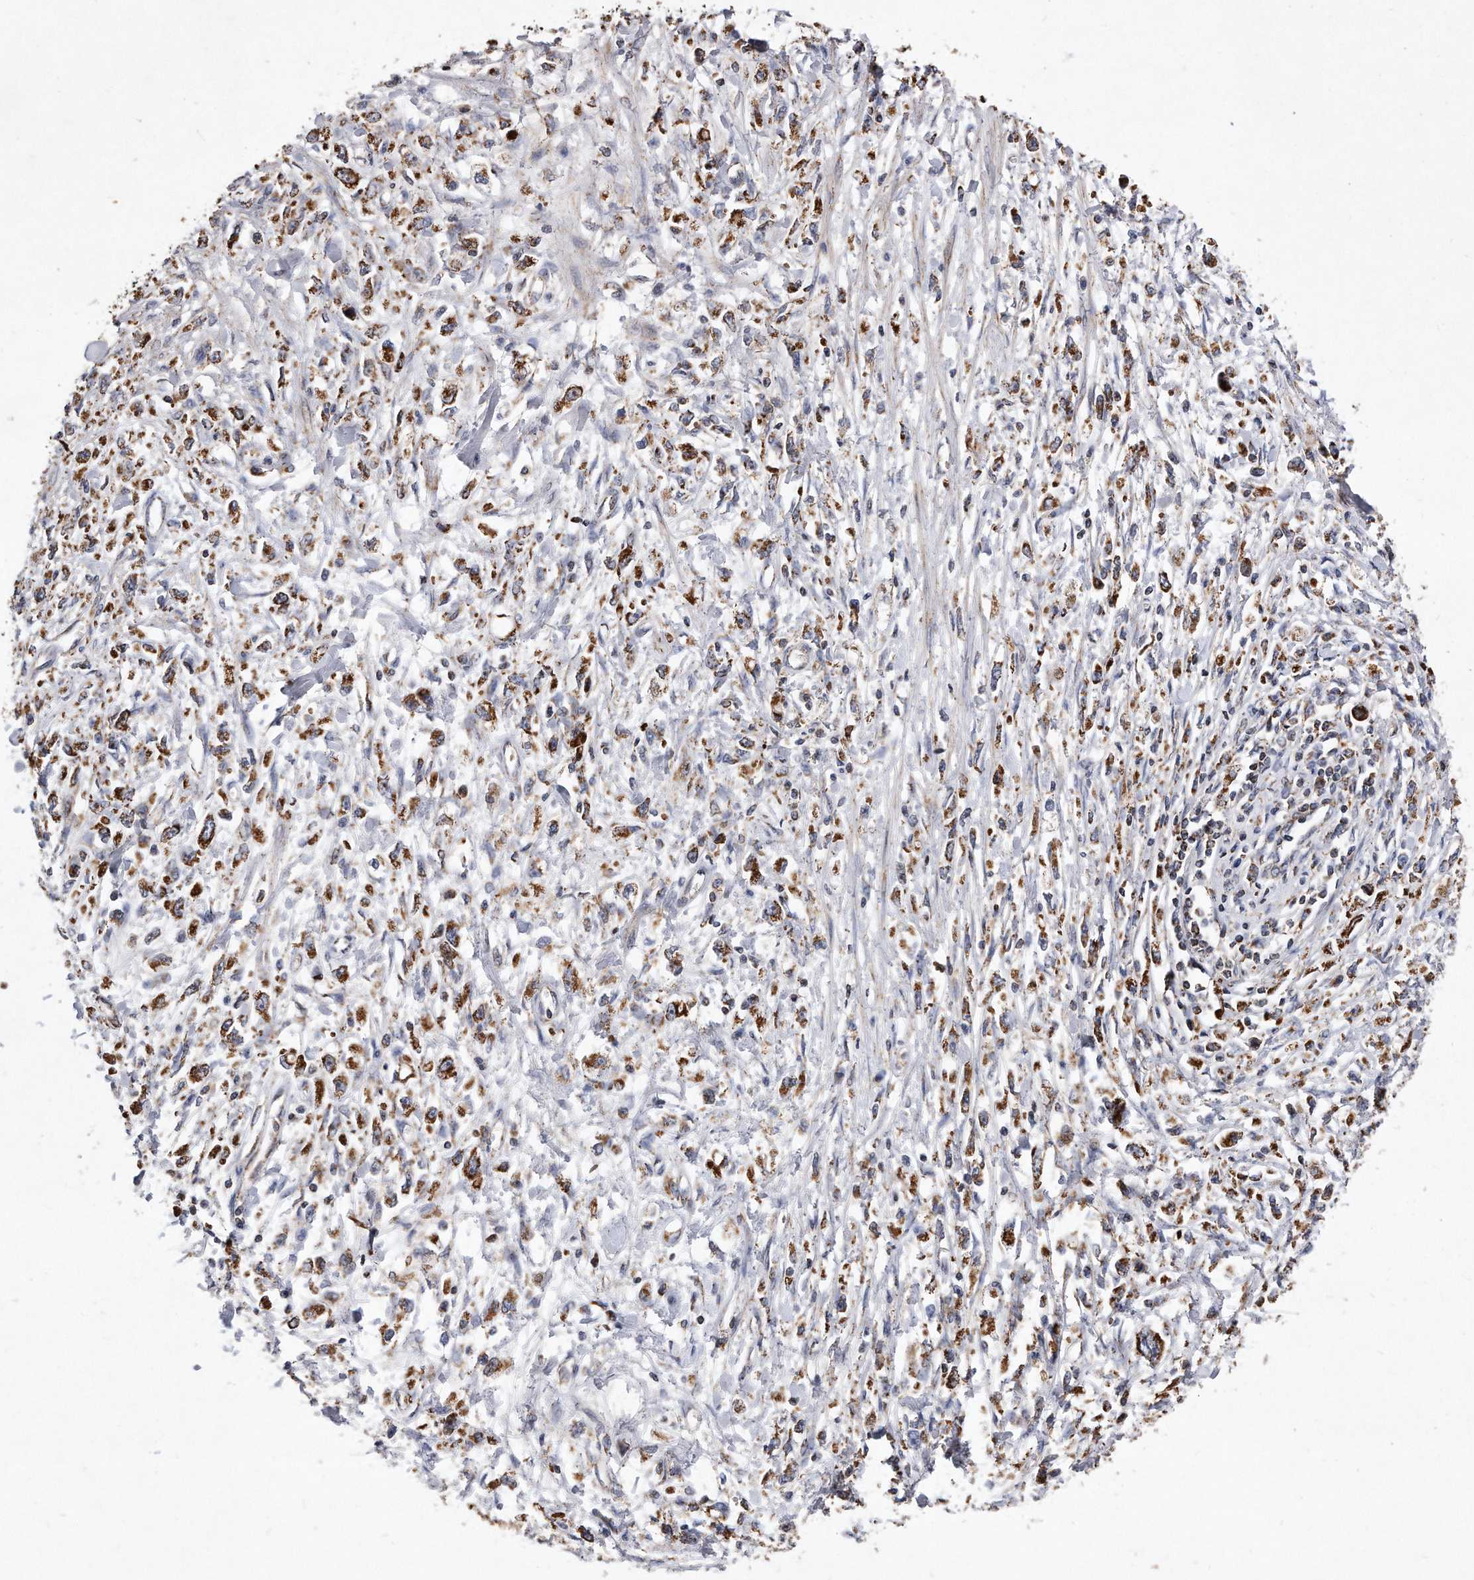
{"staining": {"intensity": "strong", "quantity": ">75%", "location": "cytoplasmic/membranous"}, "tissue": "stomach cancer", "cell_type": "Tumor cells", "image_type": "cancer", "snomed": [{"axis": "morphology", "description": "Adenocarcinoma, NOS"}, {"axis": "topography", "description": "Stomach"}], "caption": "Immunohistochemical staining of stomach cancer (adenocarcinoma) reveals high levels of strong cytoplasmic/membranous positivity in about >75% of tumor cells.", "gene": "PPP5C", "patient": {"sex": "female", "age": 59}}